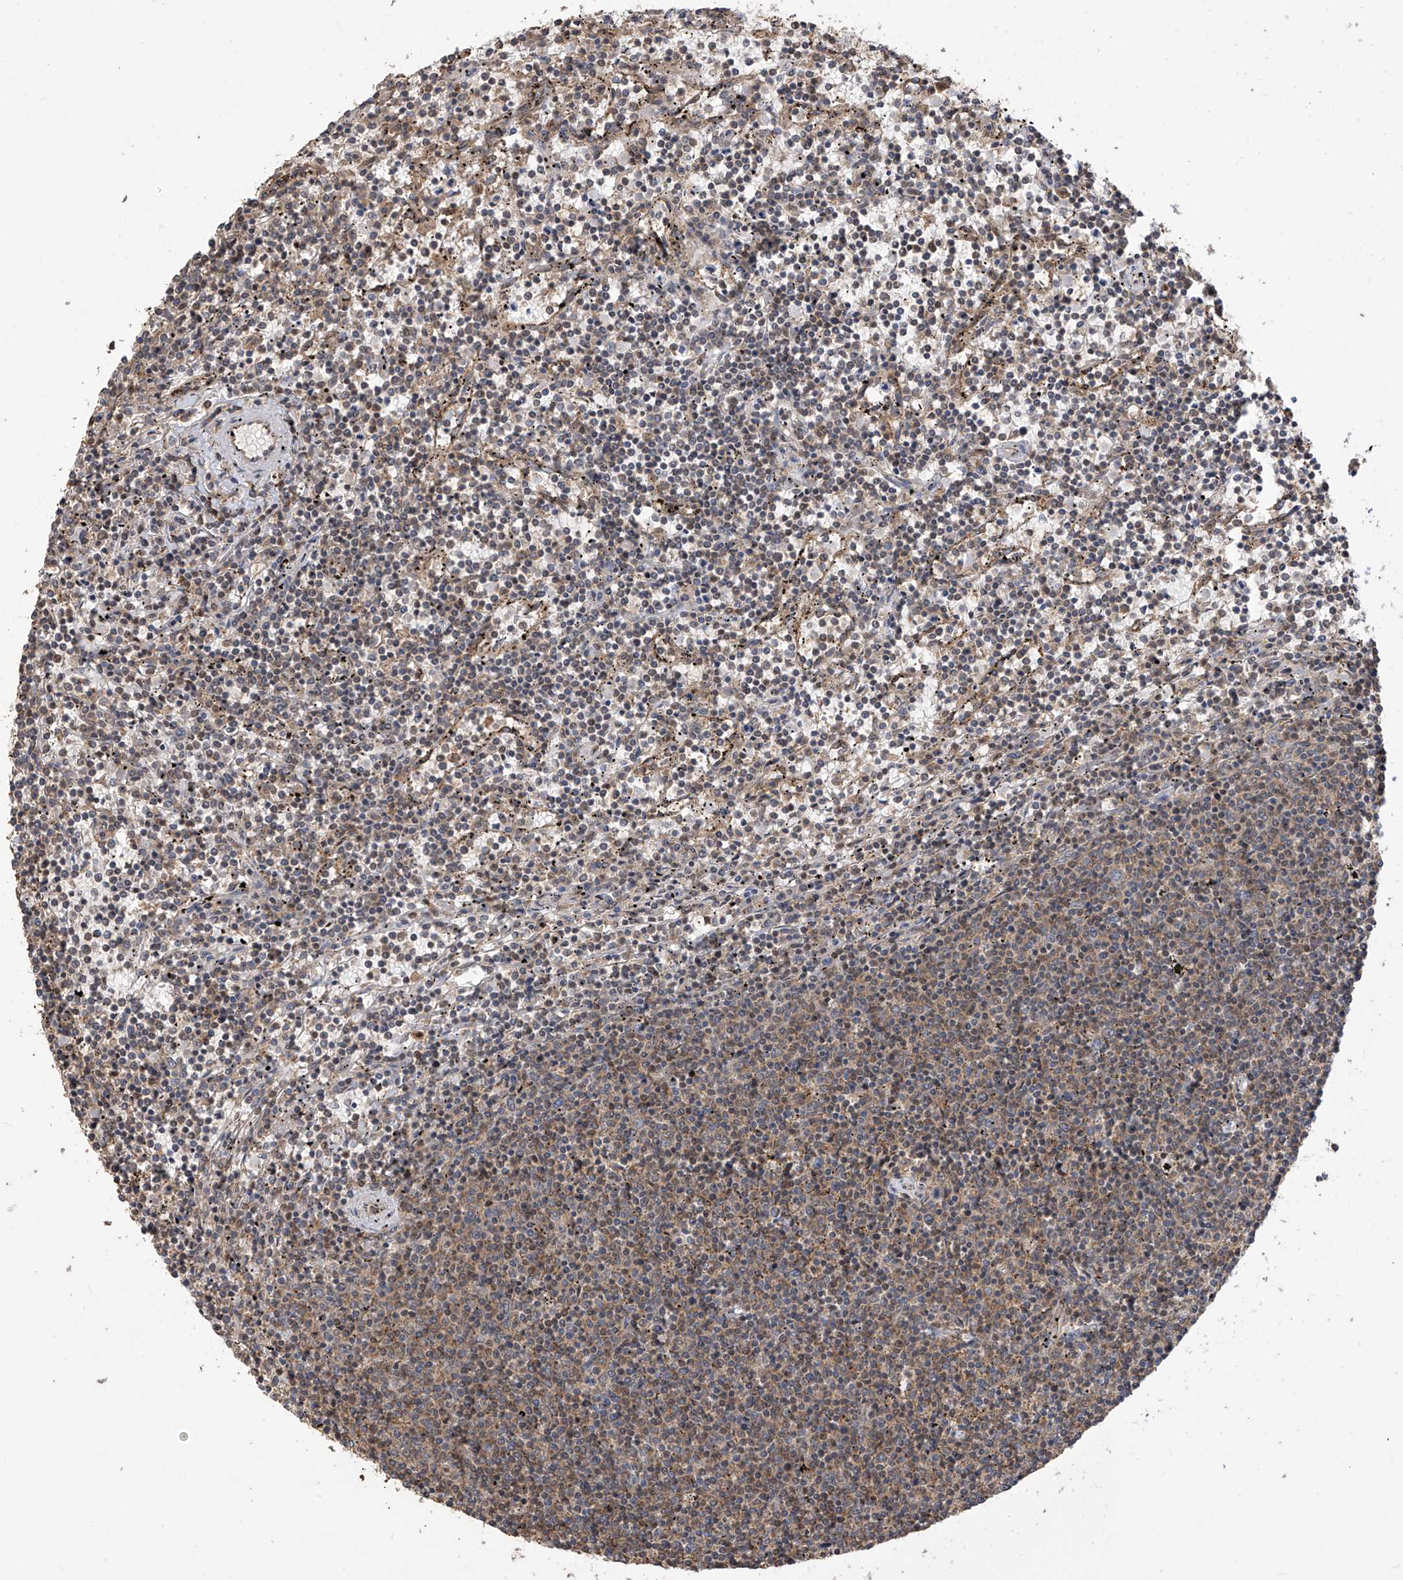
{"staining": {"intensity": "negative", "quantity": "none", "location": "none"}, "tissue": "lymphoma", "cell_type": "Tumor cells", "image_type": "cancer", "snomed": [{"axis": "morphology", "description": "Malignant lymphoma, non-Hodgkin's type, Low grade"}, {"axis": "topography", "description": "Spleen"}], "caption": "Immunohistochemistry of low-grade malignant lymphoma, non-Hodgkin's type reveals no positivity in tumor cells.", "gene": "COX10", "patient": {"sex": "female", "age": 50}}